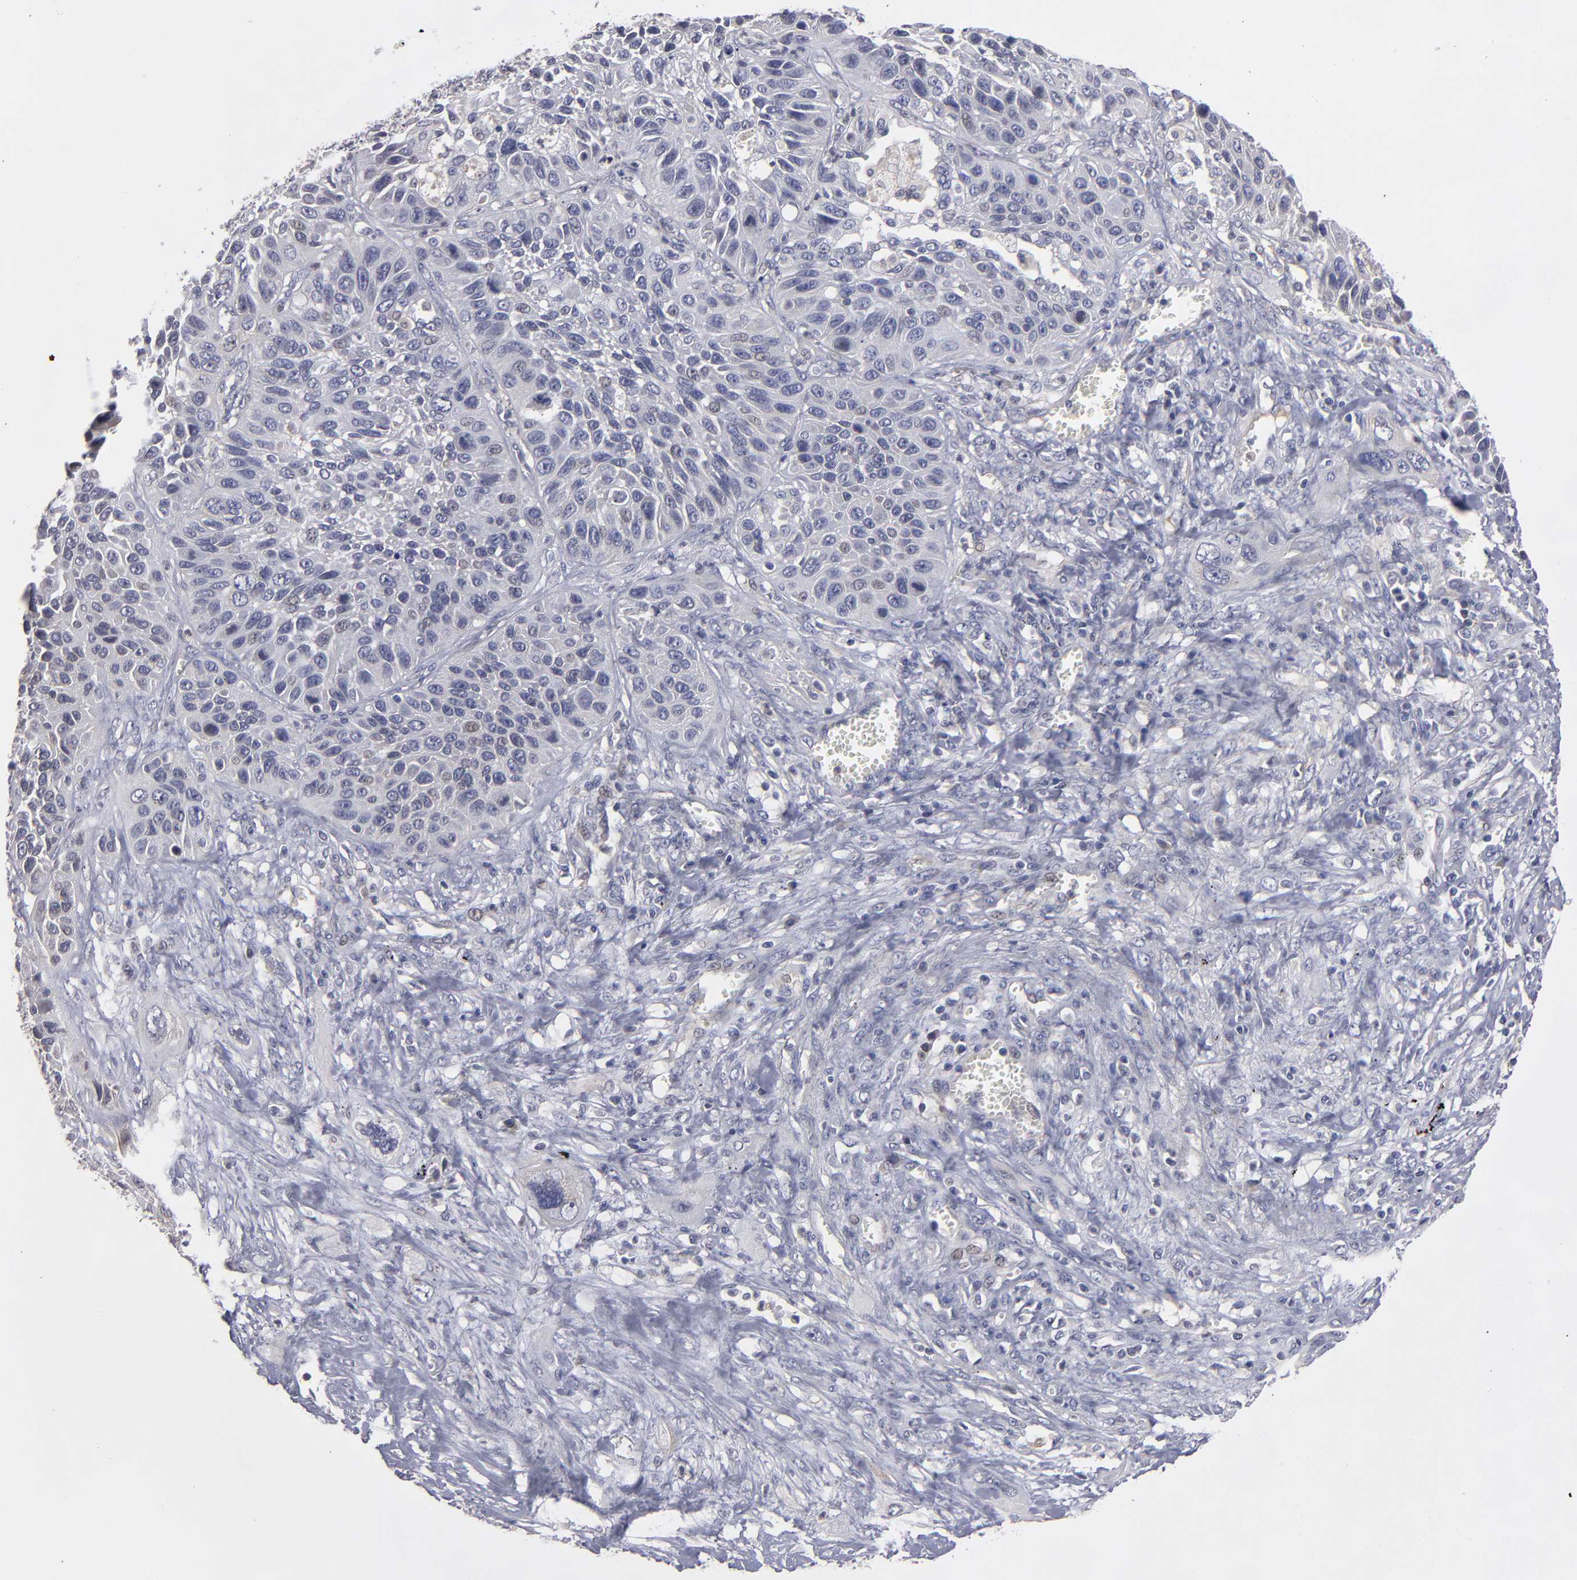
{"staining": {"intensity": "moderate", "quantity": "25%-75%", "location": "cytoplasmic/membranous"}, "tissue": "lung cancer", "cell_type": "Tumor cells", "image_type": "cancer", "snomed": [{"axis": "morphology", "description": "Squamous cell carcinoma, NOS"}, {"axis": "topography", "description": "Lung"}], "caption": "High-magnification brightfield microscopy of lung cancer stained with DAB (3,3'-diaminobenzidine) (brown) and counterstained with hematoxylin (blue). tumor cells exhibit moderate cytoplasmic/membranous positivity is seen in about25%-75% of cells.", "gene": "CEP97", "patient": {"sex": "female", "age": 76}}